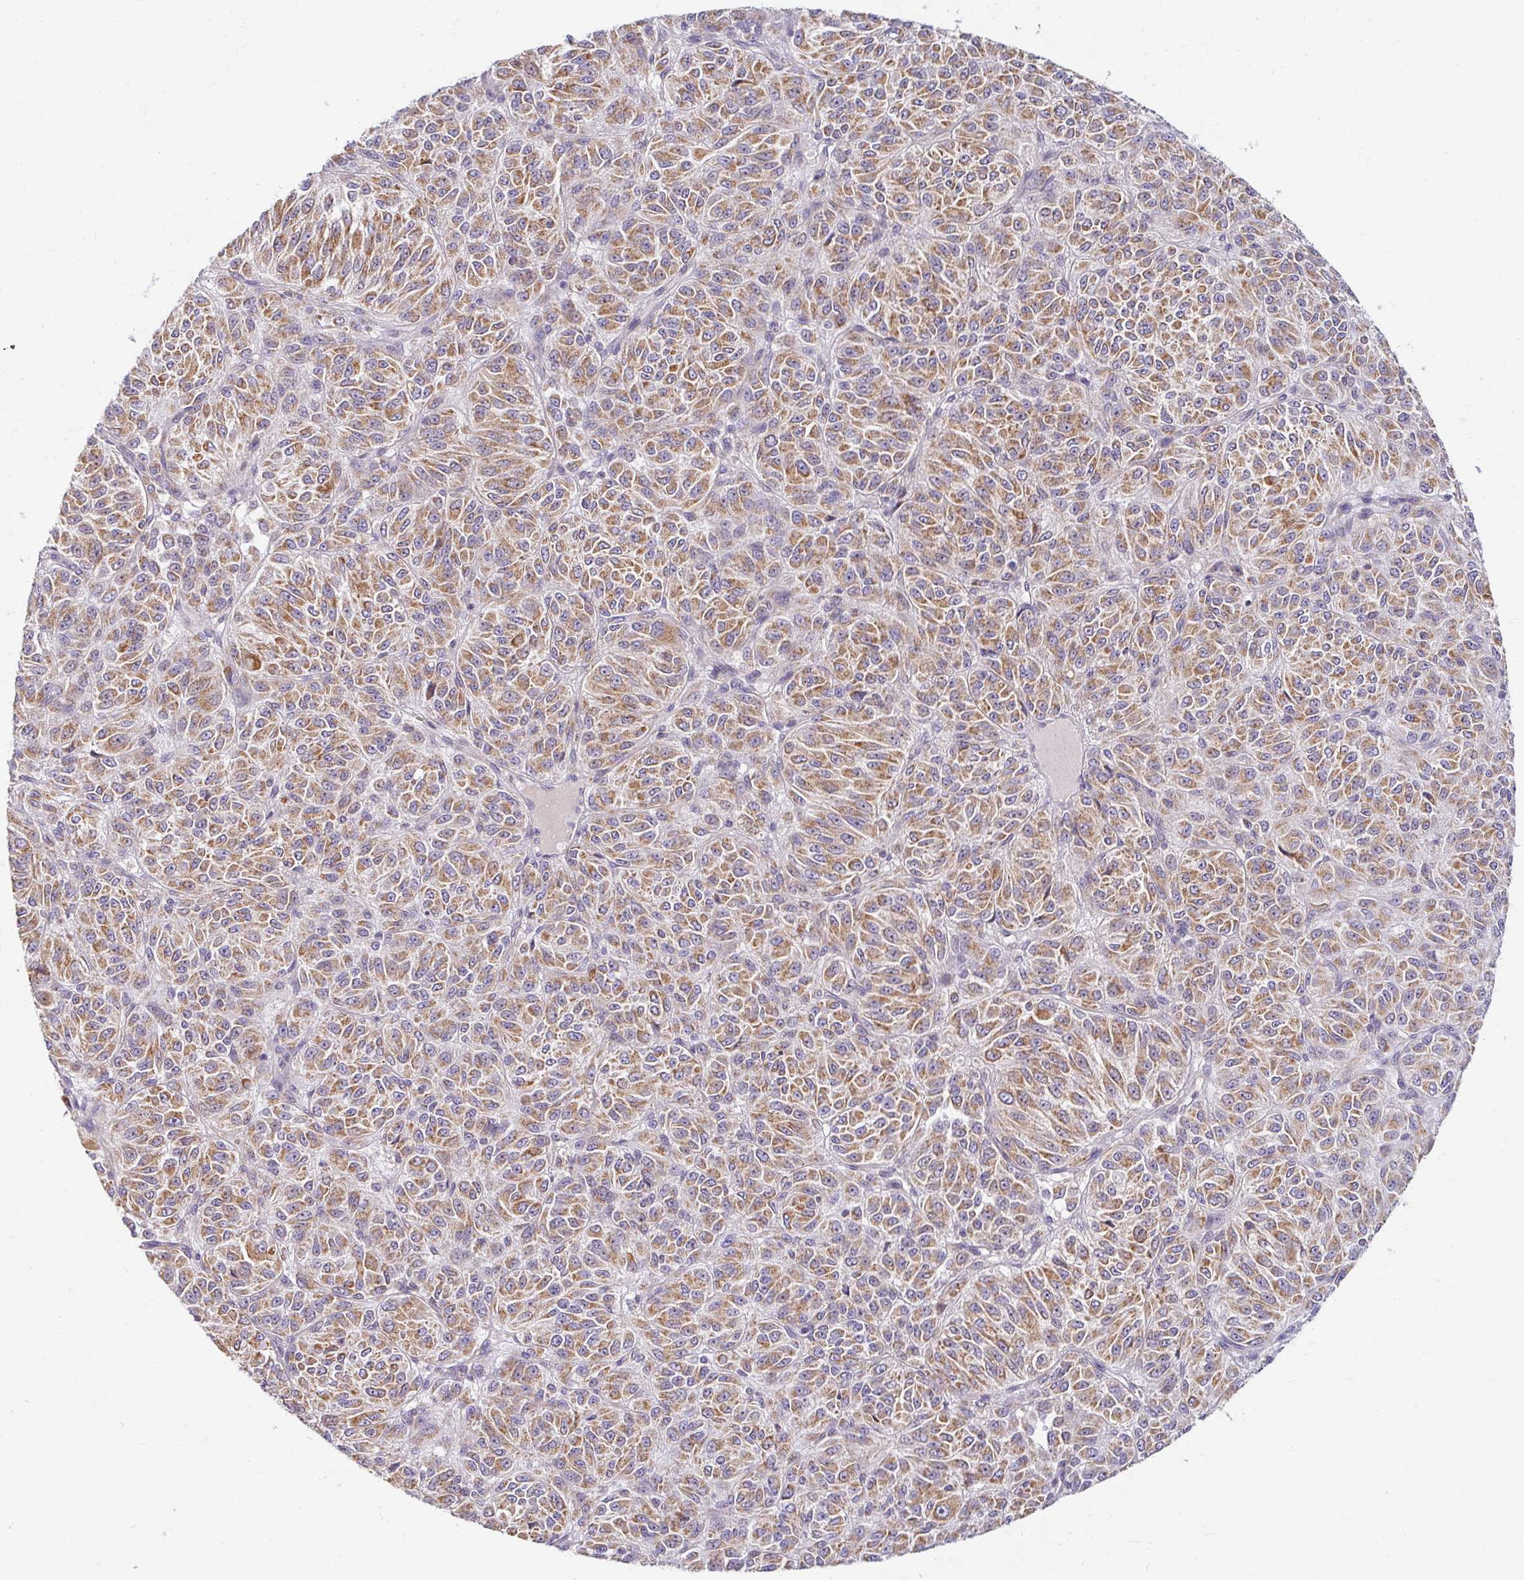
{"staining": {"intensity": "moderate", "quantity": ">75%", "location": "cytoplasmic/membranous"}, "tissue": "melanoma", "cell_type": "Tumor cells", "image_type": "cancer", "snomed": [{"axis": "morphology", "description": "Malignant melanoma, Metastatic site"}, {"axis": "topography", "description": "Brain"}], "caption": "DAB (3,3'-diaminobenzidine) immunohistochemical staining of human malignant melanoma (metastatic site) exhibits moderate cytoplasmic/membranous protein expression in approximately >75% of tumor cells.", "gene": "SKP2", "patient": {"sex": "female", "age": 56}}